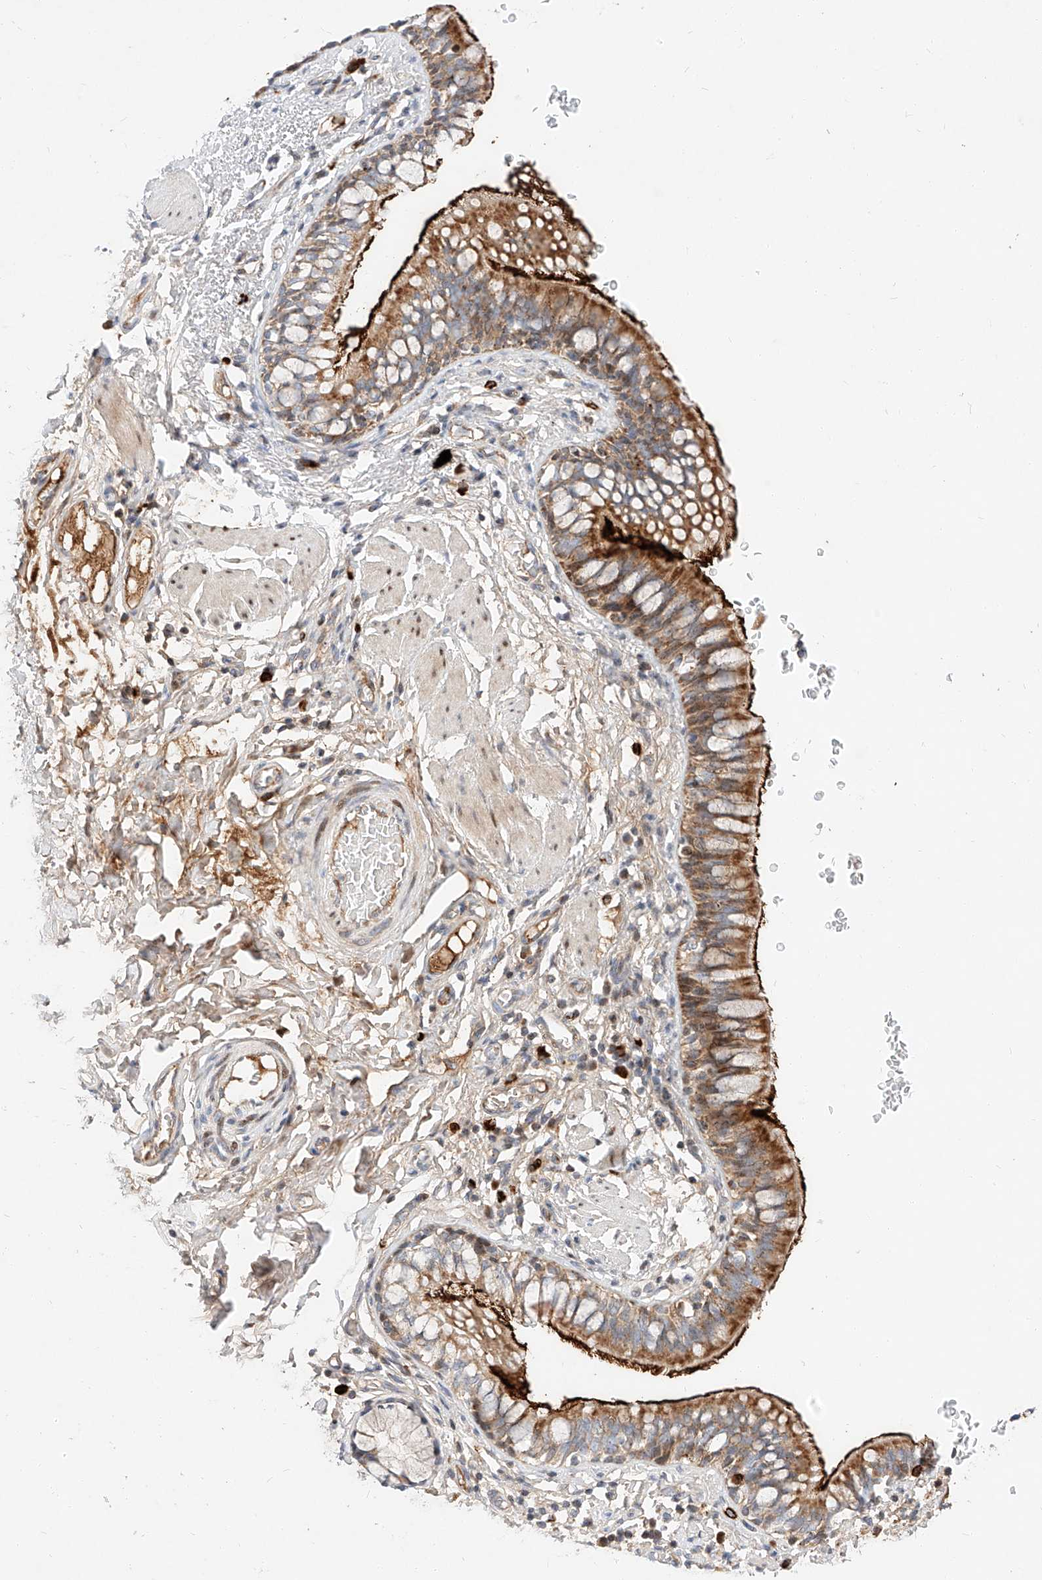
{"staining": {"intensity": "strong", "quantity": ">75%", "location": "cytoplasmic/membranous"}, "tissue": "bronchus", "cell_type": "Respiratory epithelial cells", "image_type": "normal", "snomed": [{"axis": "morphology", "description": "Normal tissue, NOS"}, {"axis": "topography", "description": "Cartilage tissue"}, {"axis": "topography", "description": "Bronchus"}], "caption": "This photomicrograph demonstrates immunohistochemistry staining of benign bronchus, with high strong cytoplasmic/membranous expression in approximately >75% of respiratory epithelial cells.", "gene": "OSGEPL1", "patient": {"sex": "female", "age": 36}}